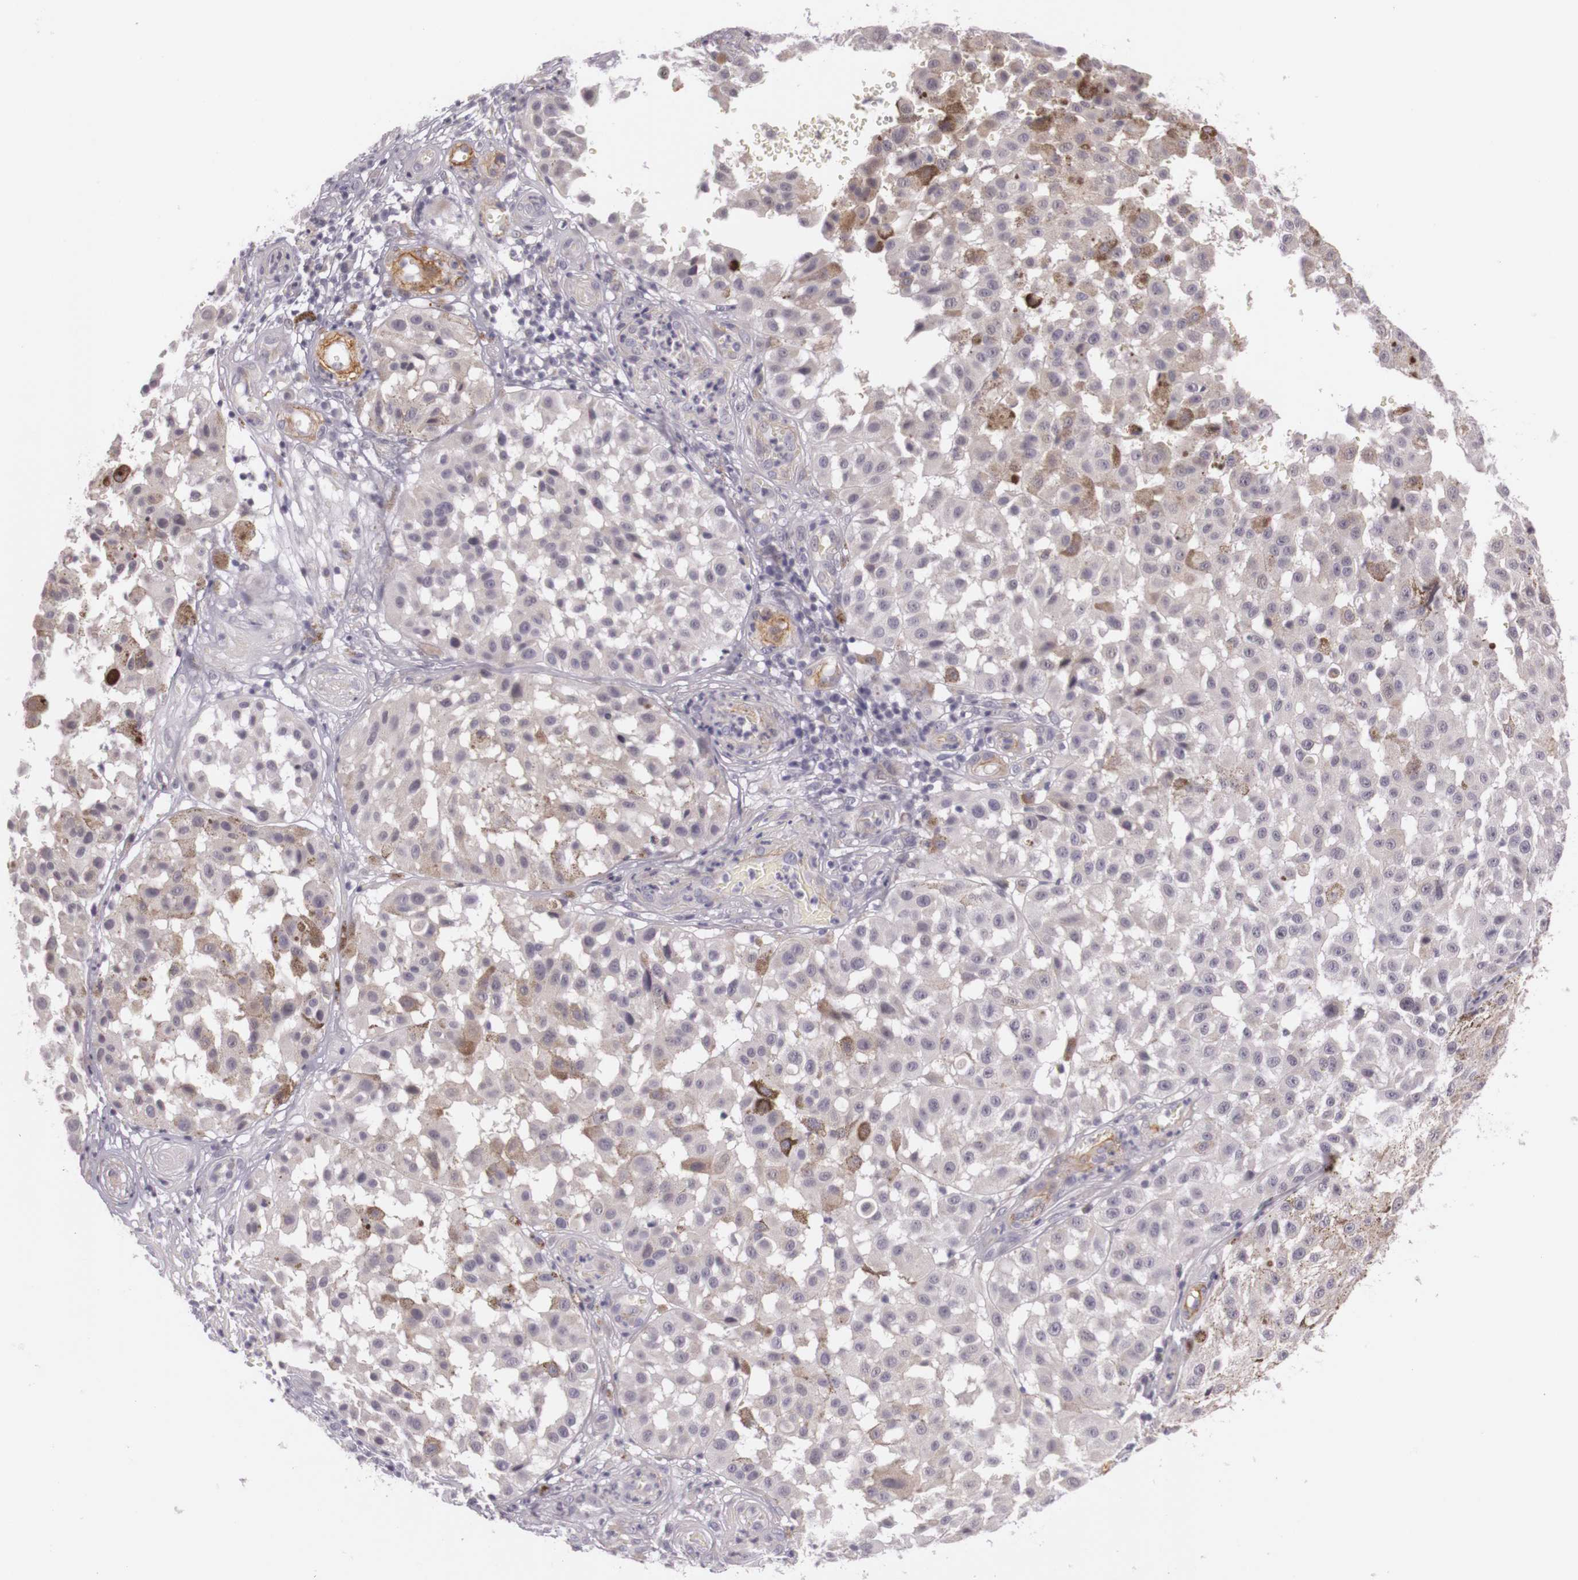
{"staining": {"intensity": "weak", "quantity": ">75%", "location": "cytoplasmic/membranous"}, "tissue": "melanoma", "cell_type": "Tumor cells", "image_type": "cancer", "snomed": [{"axis": "morphology", "description": "Malignant melanoma, NOS"}, {"axis": "topography", "description": "Skin"}], "caption": "Protein staining reveals weak cytoplasmic/membranous staining in about >75% of tumor cells in melanoma.", "gene": "CNTN2", "patient": {"sex": "female", "age": 64}}